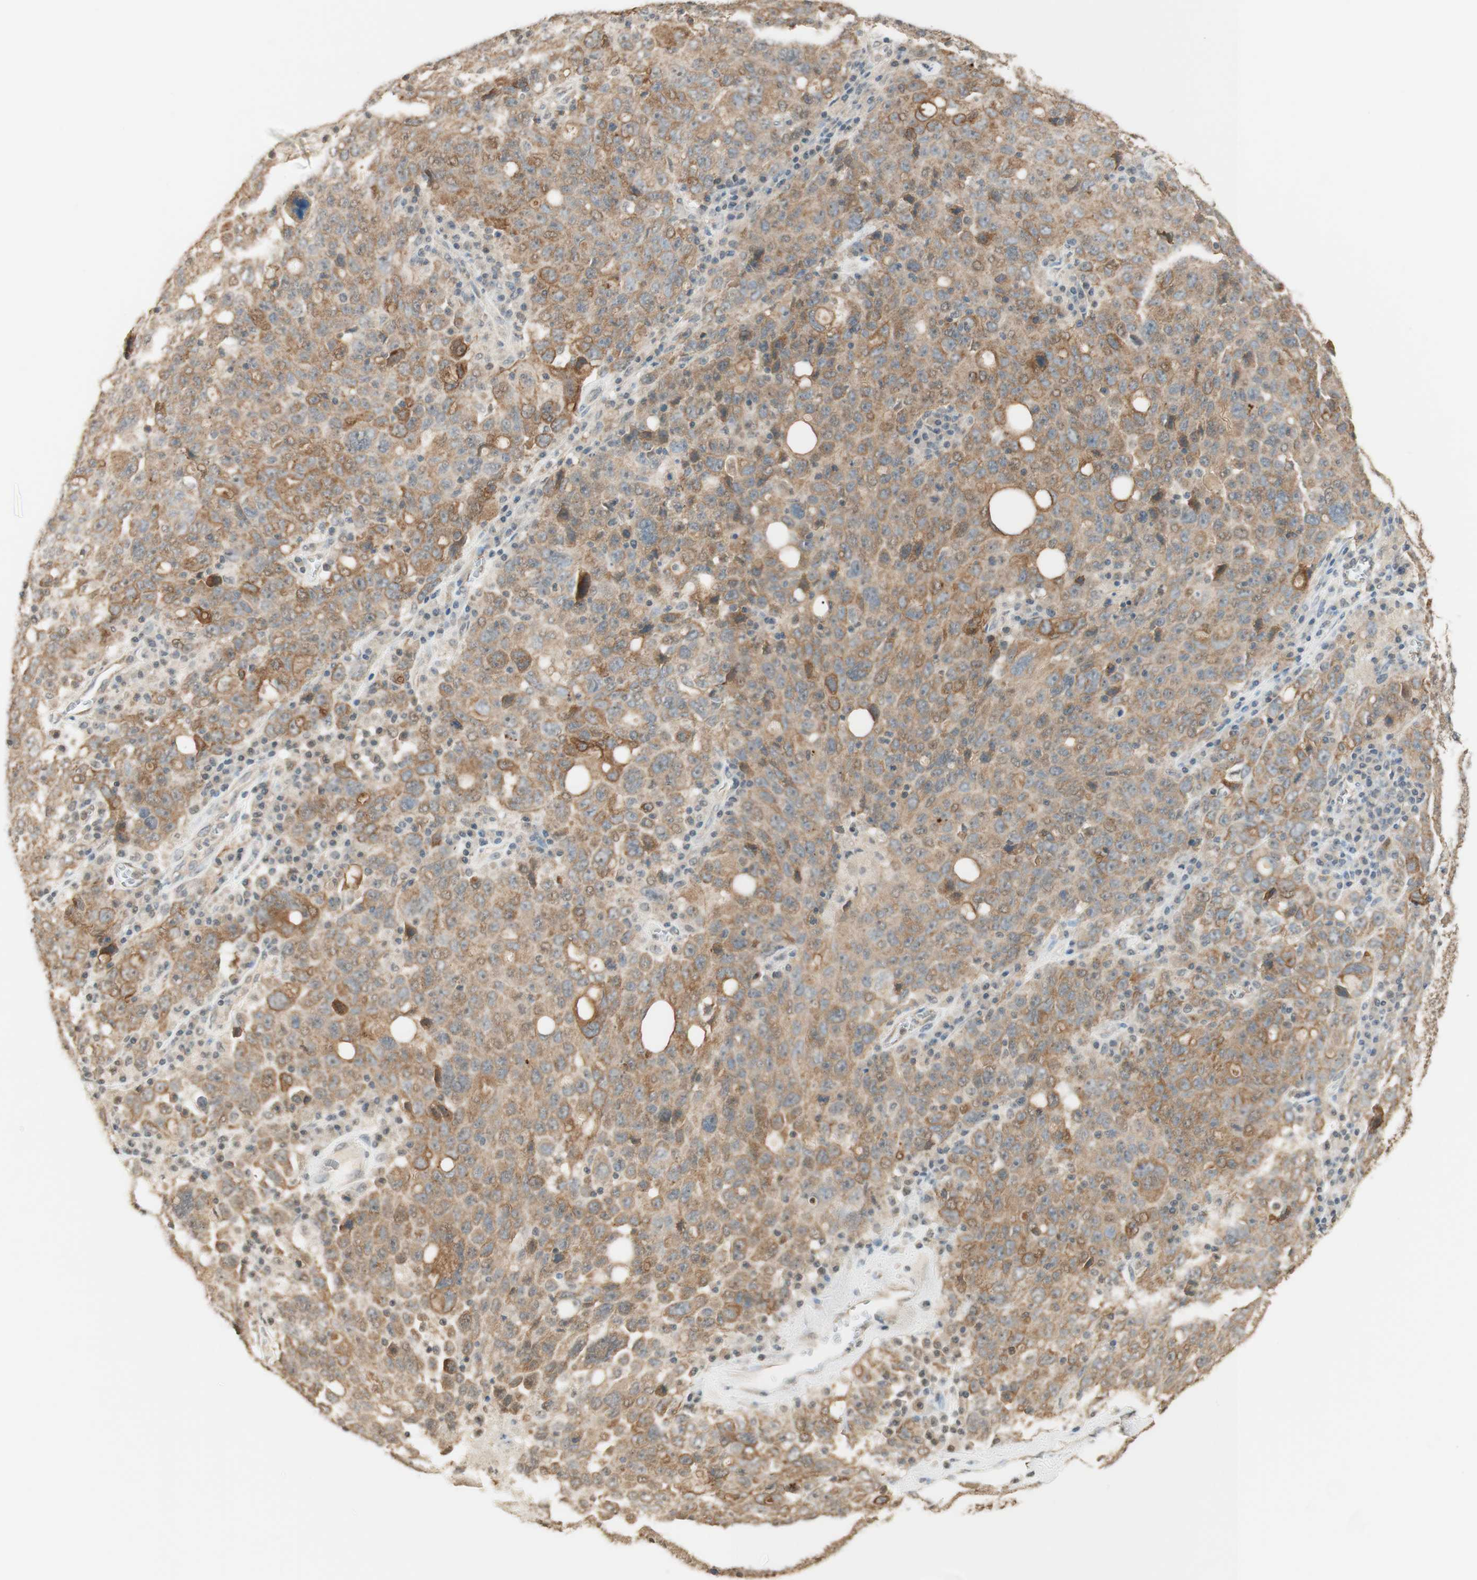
{"staining": {"intensity": "moderate", "quantity": ">75%", "location": "cytoplasmic/membranous"}, "tissue": "ovarian cancer", "cell_type": "Tumor cells", "image_type": "cancer", "snomed": [{"axis": "morphology", "description": "Carcinoma, endometroid"}, {"axis": "topography", "description": "Ovary"}], "caption": "Immunohistochemical staining of endometroid carcinoma (ovarian) displays medium levels of moderate cytoplasmic/membranous protein positivity in approximately >75% of tumor cells. The protein is shown in brown color, while the nuclei are stained blue.", "gene": "SPINT2", "patient": {"sex": "female", "age": 62}}